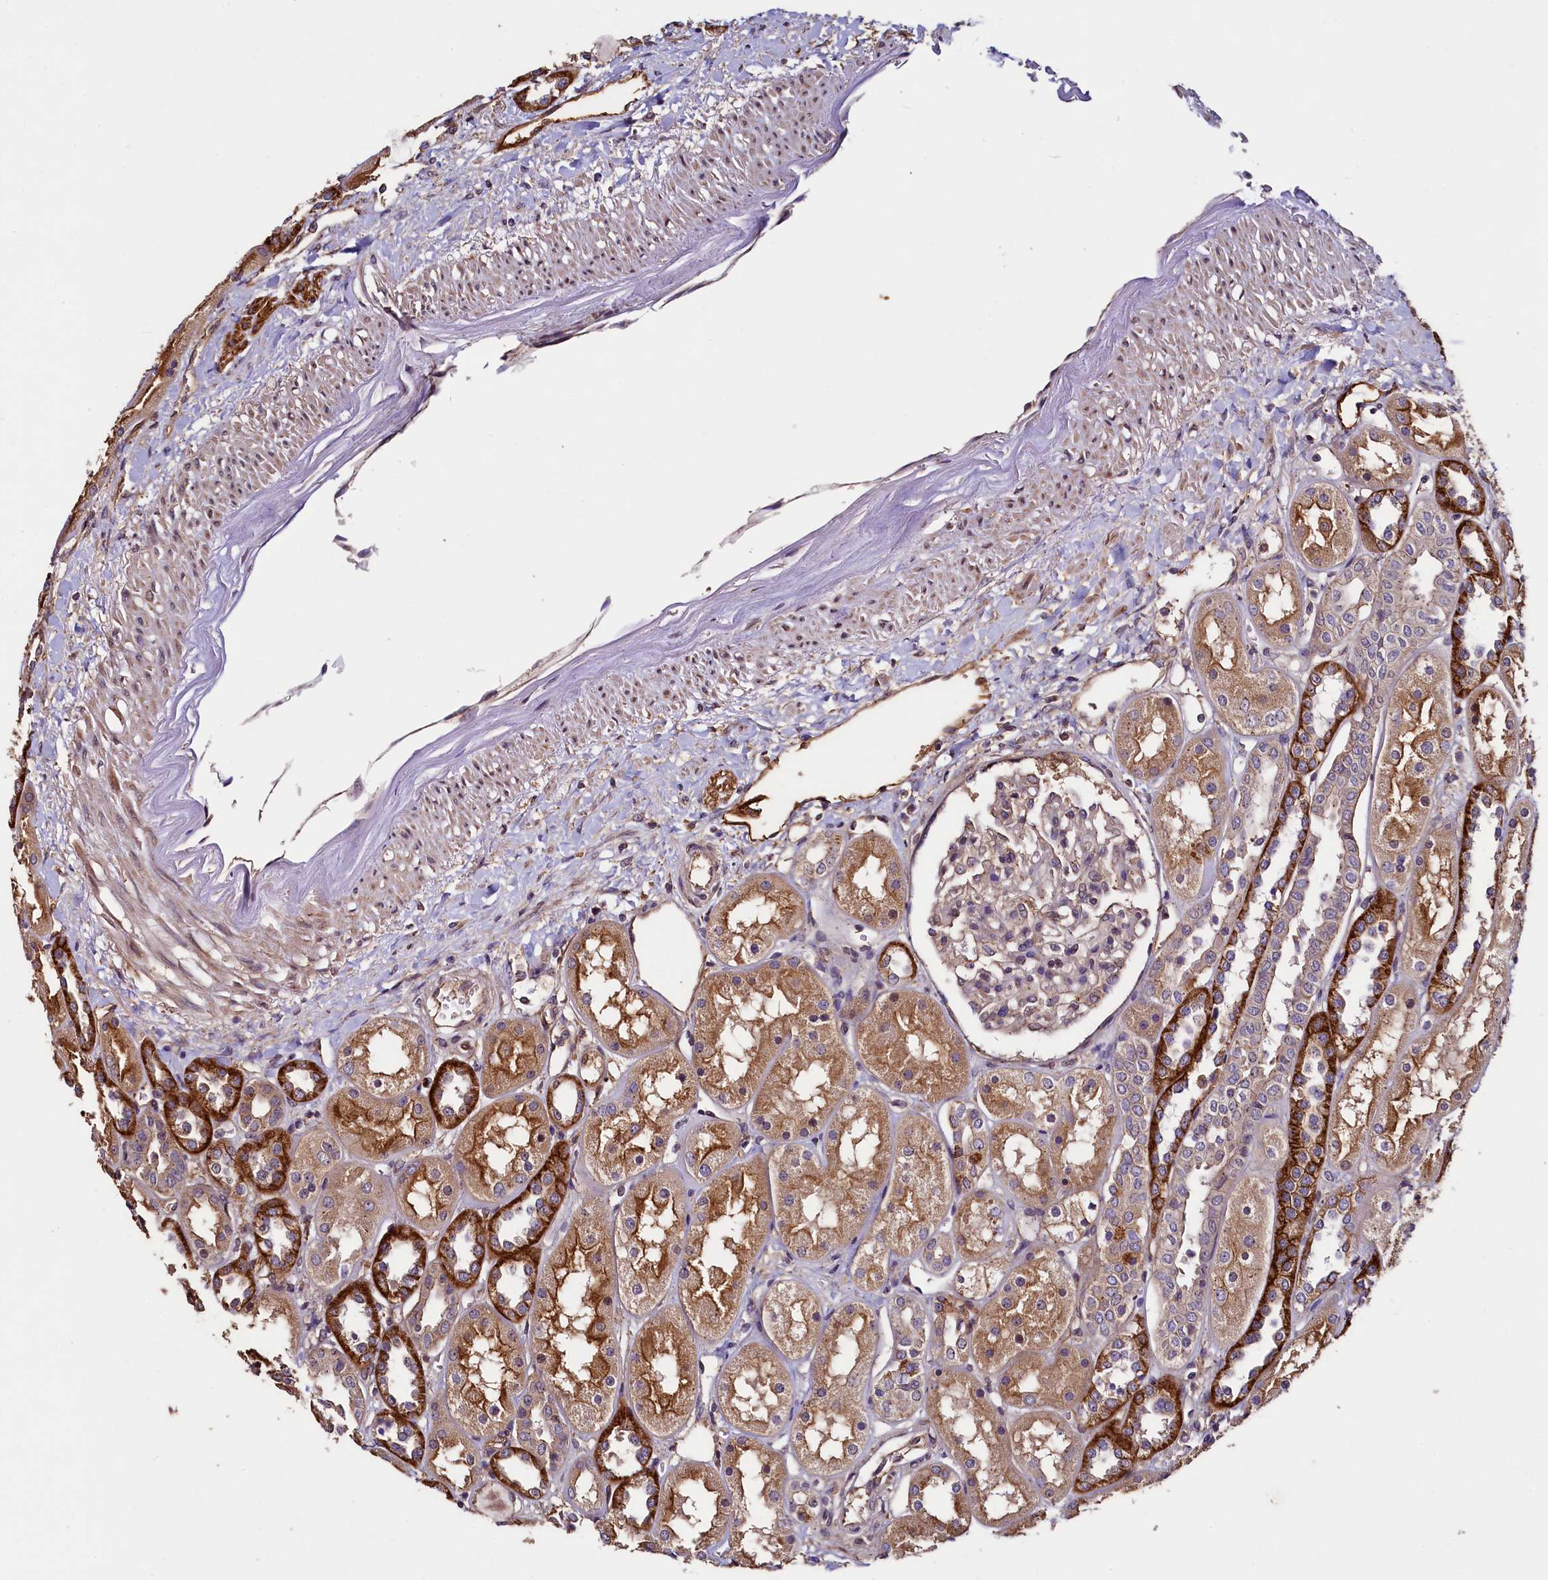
{"staining": {"intensity": "weak", "quantity": "25%-75%", "location": "cytoplasmic/membranous"}, "tissue": "kidney", "cell_type": "Cells in glomeruli", "image_type": "normal", "snomed": [{"axis": "morphology", "description": "Normal tissue, NOS"}, {"axis": "topography", "description": "Kidney"}], "caption": "Immunohistochemical staining of normal kidney shows weak cytoplasmic/membranous protein staining in approximately 25%-75% of cells in glomeruli. The staining is performed using DAB (3,3'-diaminobenzidine) brown chromogen to label protein expression. The nuclei are counter-stained blue using hematoxylin.", "gene": "PALM", "patient": {"sex": "male", "age": 70}}